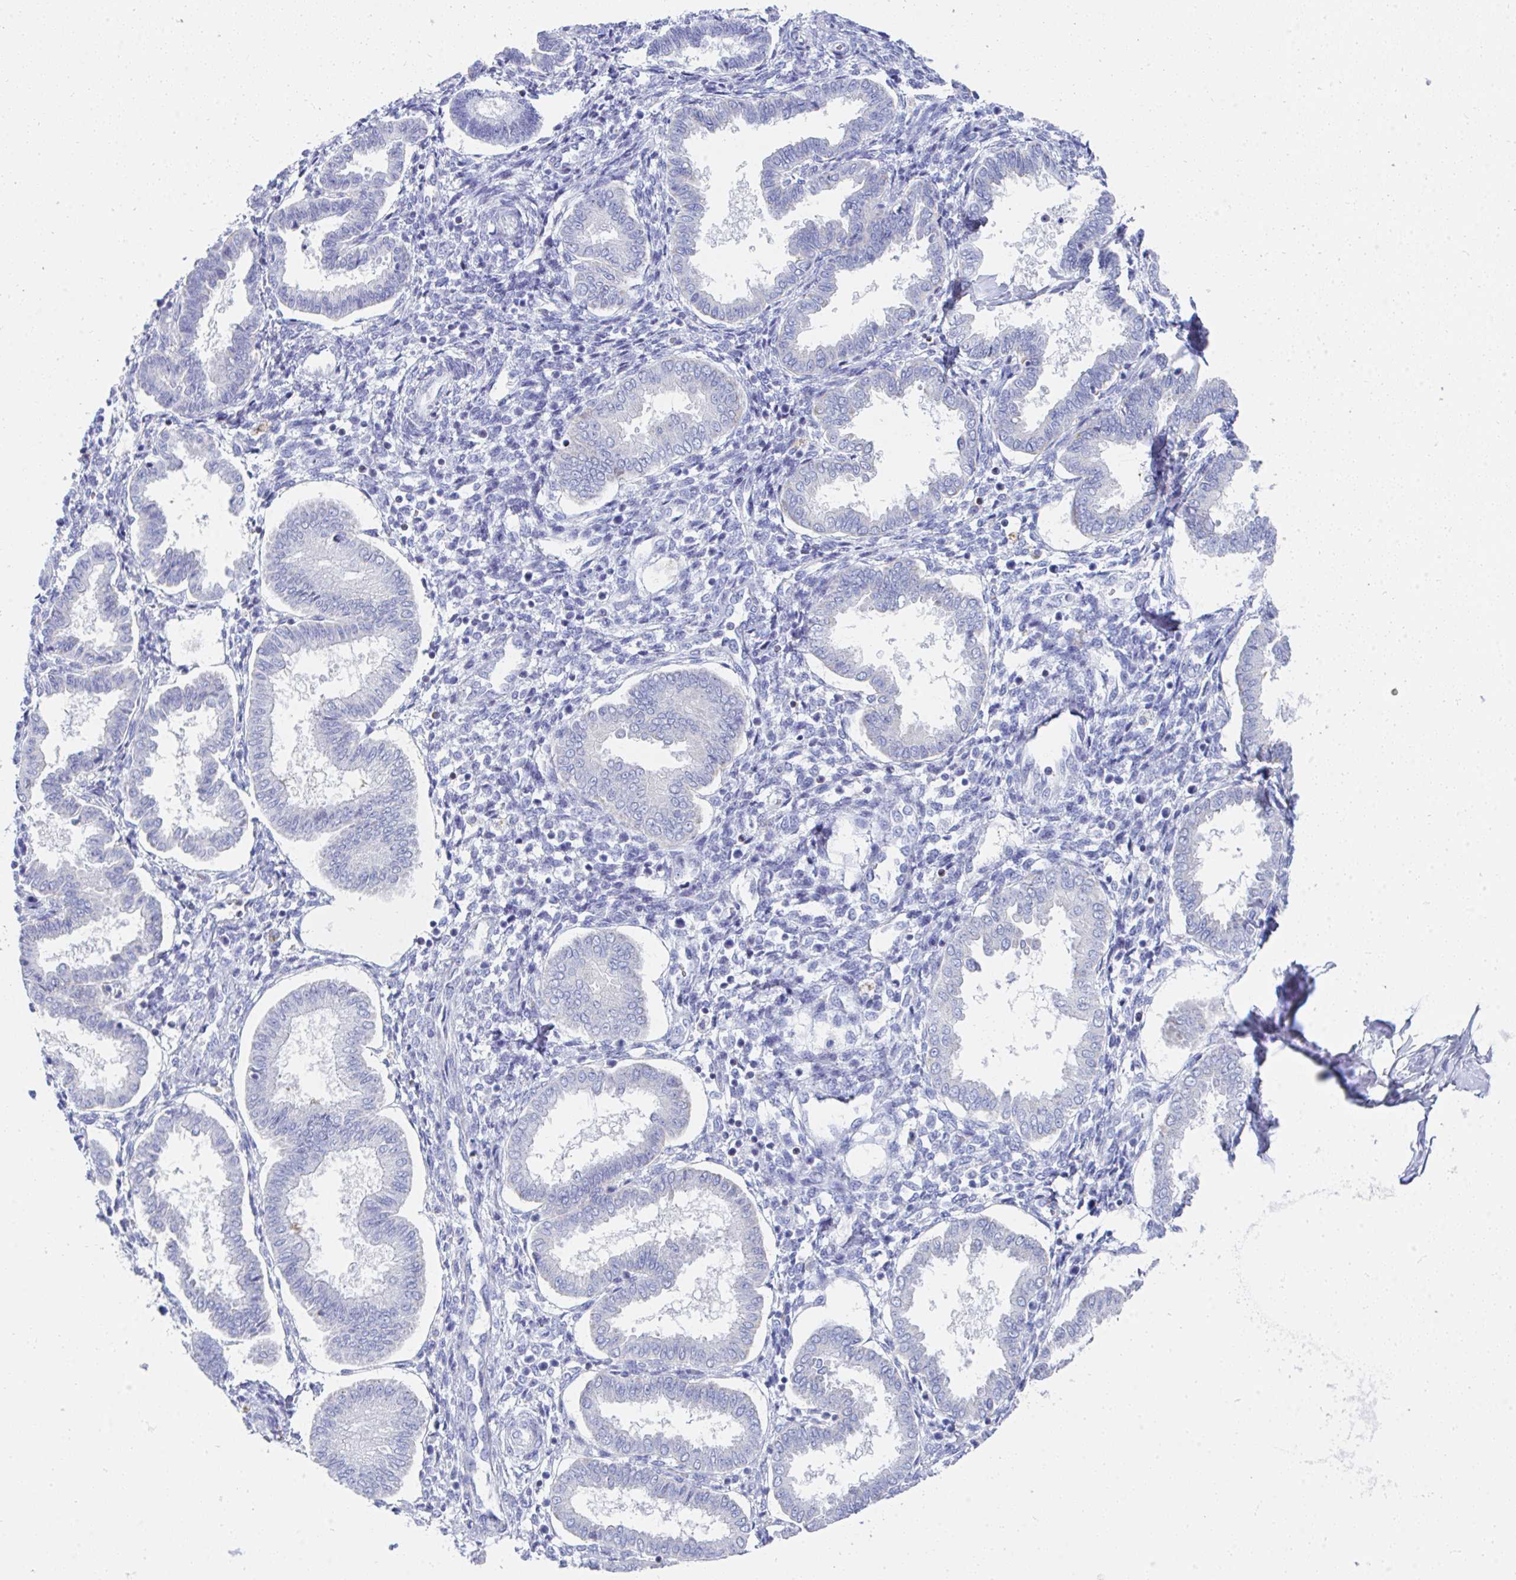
{"staining": {"intensity": "negative", "quantity": "none", "location": "none"}, "tissue": "endometrium", "cell_type": "Cells in endometrial stroma", "image_type": "normal", "snomed": [{"axis": "morphology", "description": "Normal tissue, NOS"}, {"axis": "topography", "description": "Endometrium"}], "caption": "This is an immunohistochemistry (IHC) image of benign human endometrium. There is no expression in cells in endometrial stroma.", "gene": "MGAM2", "patient": {"sex": "female", "age": 24}}